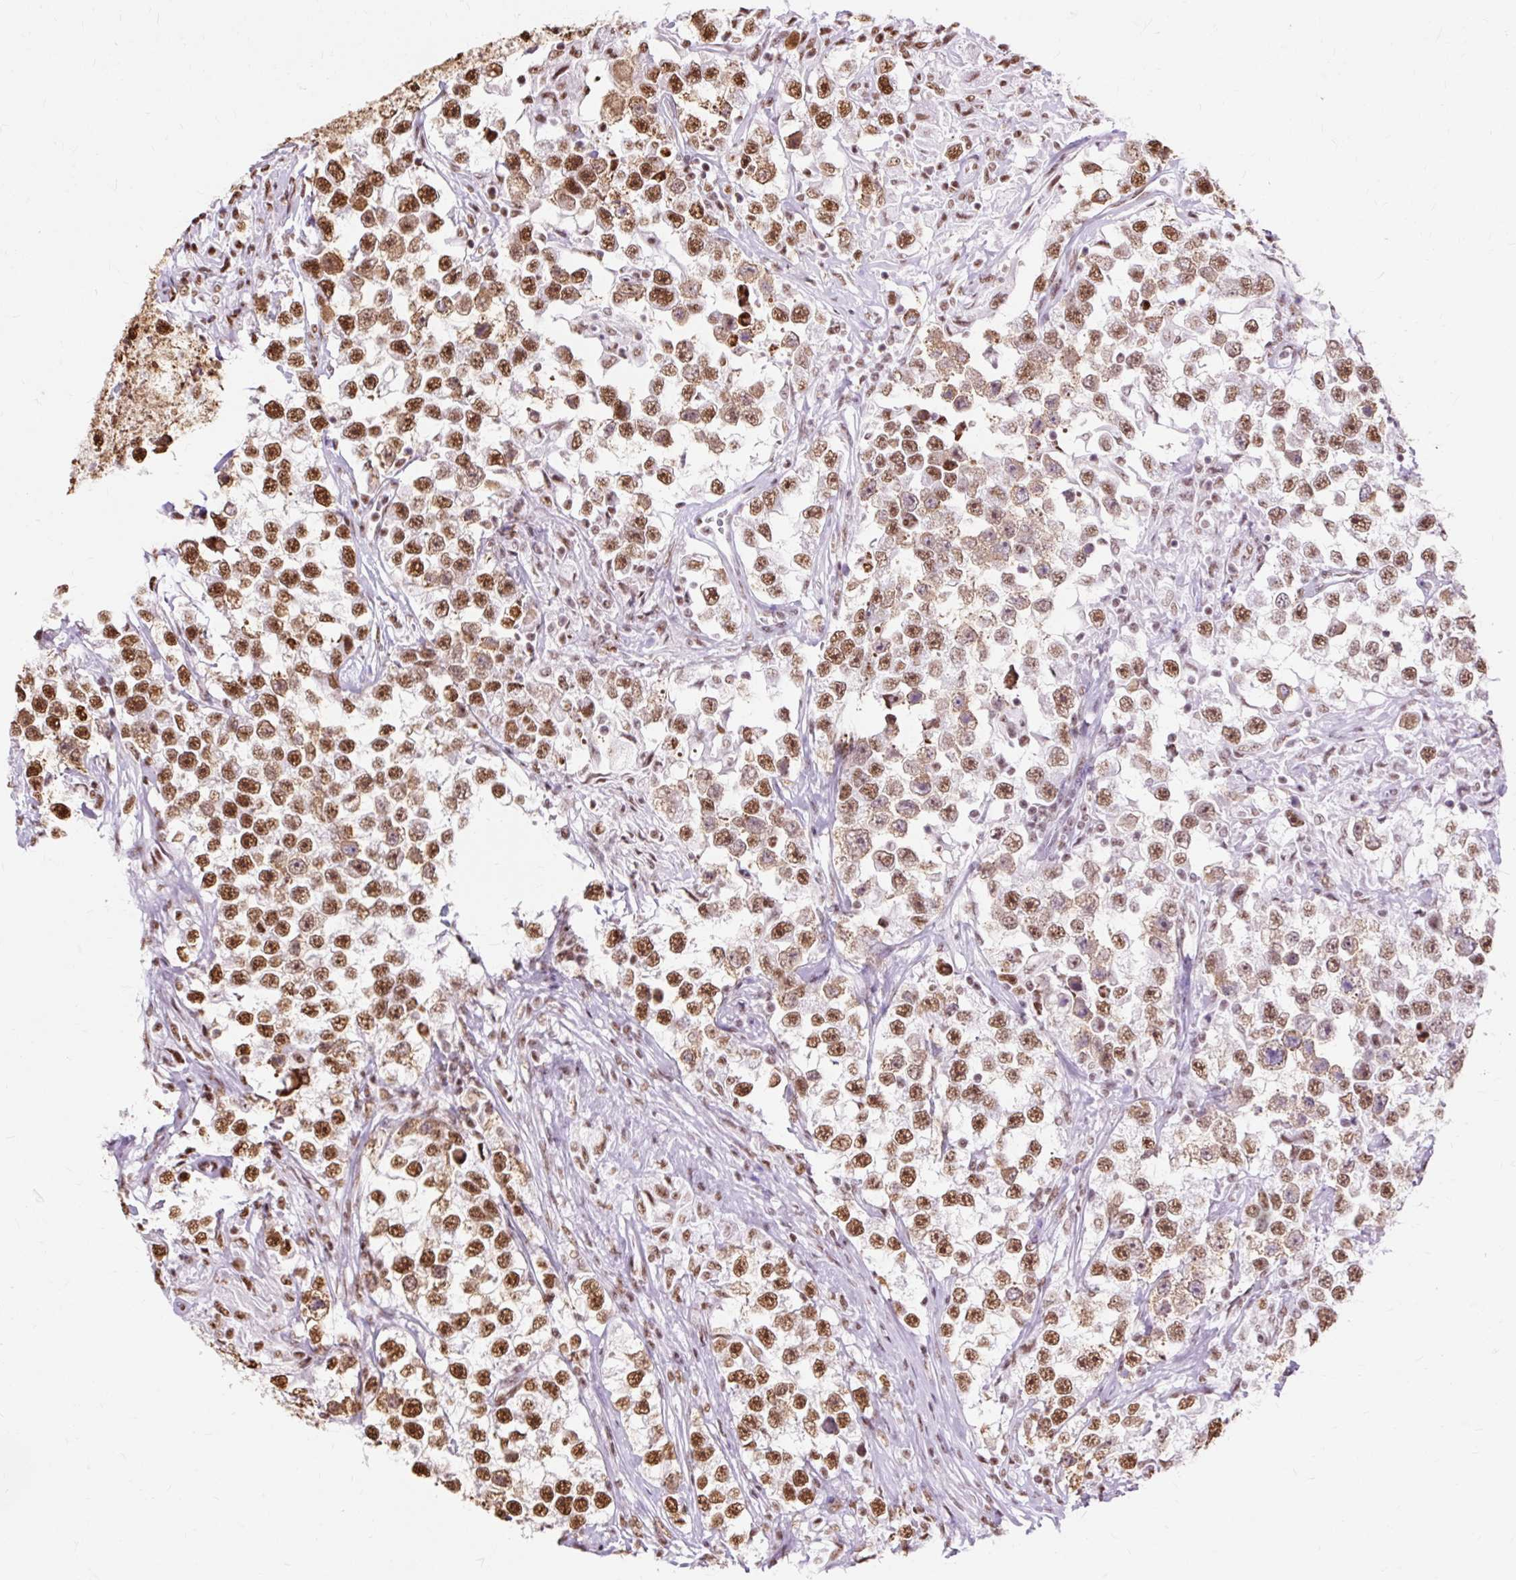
{"staining": {"intensity": "moderate", "quantity": ">75%", "location": "nuclear"}, "tissue": "testis cancer", "cell_type": "Tumor cells", "image_type": "cancer", "snomed": [{"axis": "morphology", "description": "Seminoma, NOS"}, {"axis": "topography", "description": "Testis"}], "caption": "Protein staining by immunohistochemistry exhibits moderate nuclear expression in approximately >75% of tumor cells in testis cancer (seminoma). The staining is performed using DAB brown chromogen to label protein expression. The nuclei are counter-stained blue using hematoxylin.", "gene": "XRCC6", "patient": {"sex": "male", "age": 46}}